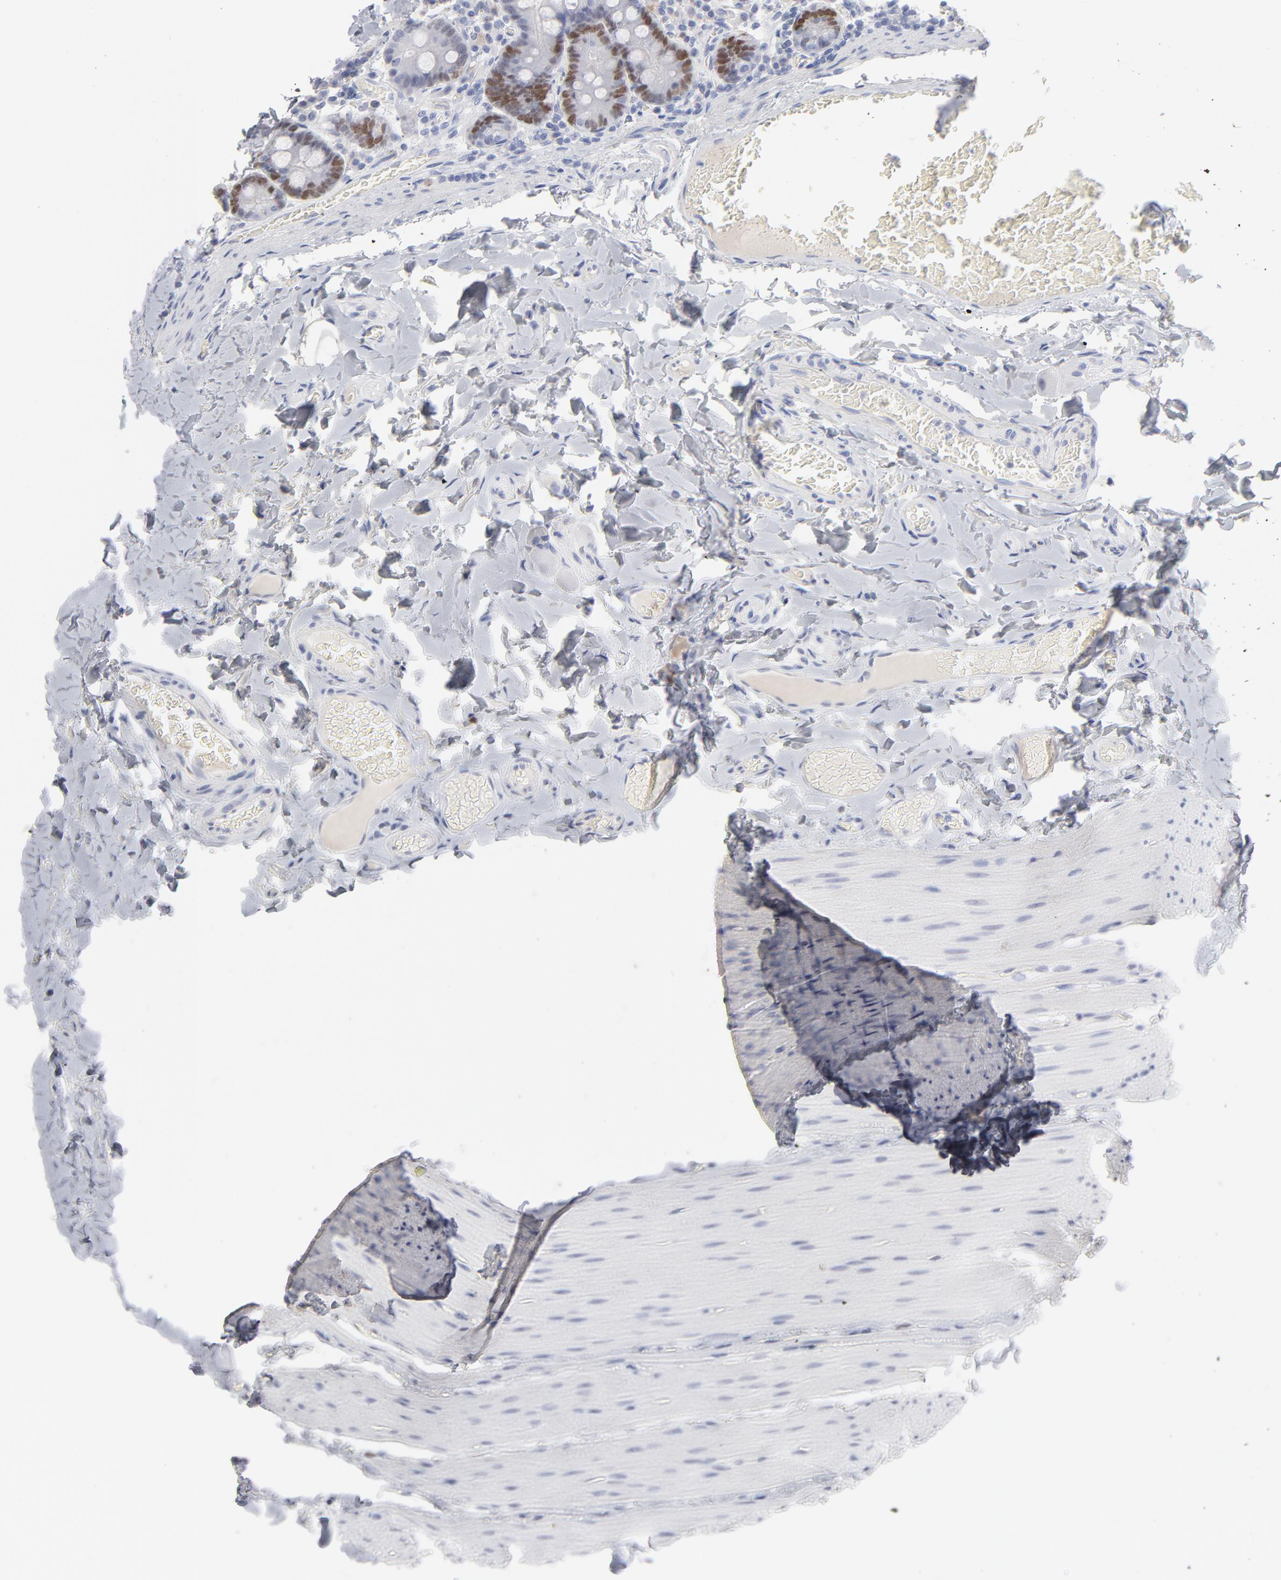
{"staining": {"intensity": "strong", "quantity": "<25%", "location": "nuclear"}, "tissue": "duodenum", "cell_type": "Glandular cells", "image_type": "normal", "snomed": [{"axis": "morphology", "description": "Normal tissue, NOS"}, {"axis": "topography", "description": "Duodenum"}], "caption": "Glandular cells demonstrate medium levels of strong nuclear staining in approximately <25% of cells in unremarkable duodenum.", "gene": "MCM7", "patient": {"sex": "male", "age": 66}}